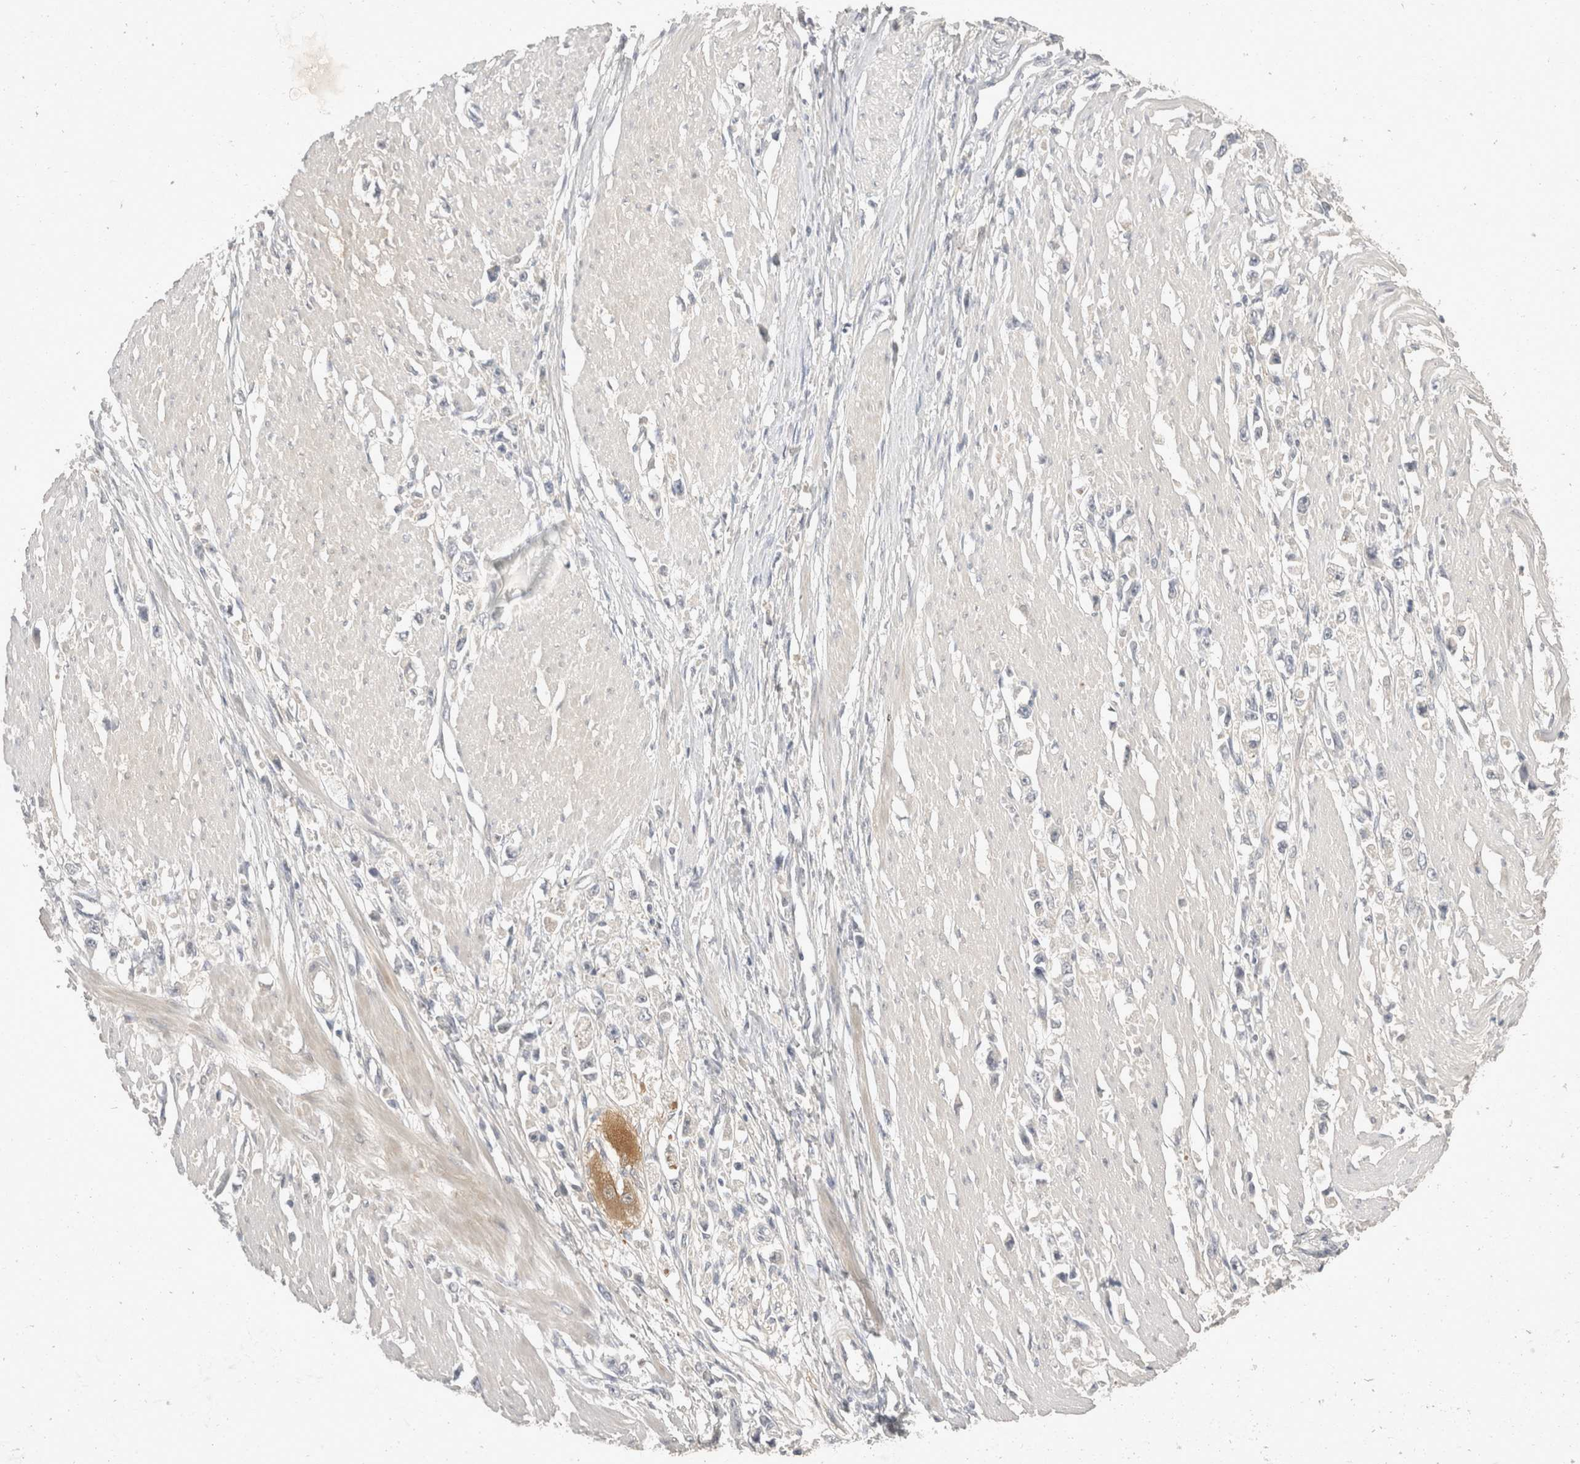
{"staining": {"intensity": "negative", "quantity": "none", "location": "none"}, "tissue": "stomach cancer", "cell_type": "Tumor cells", "image_type": "cancer", "snomed": [{"axis": "morphology", "description": "Adenocarcinoma, NOS"}, {"axis": "topography", "description": "Stomach"}], "caption": "Protein analysis of stomach adenocarcinoma exhibits no significant staining in tumor cells.", "gene": "TOM1L2", "patient": {"sex": "female", "age": 59}}